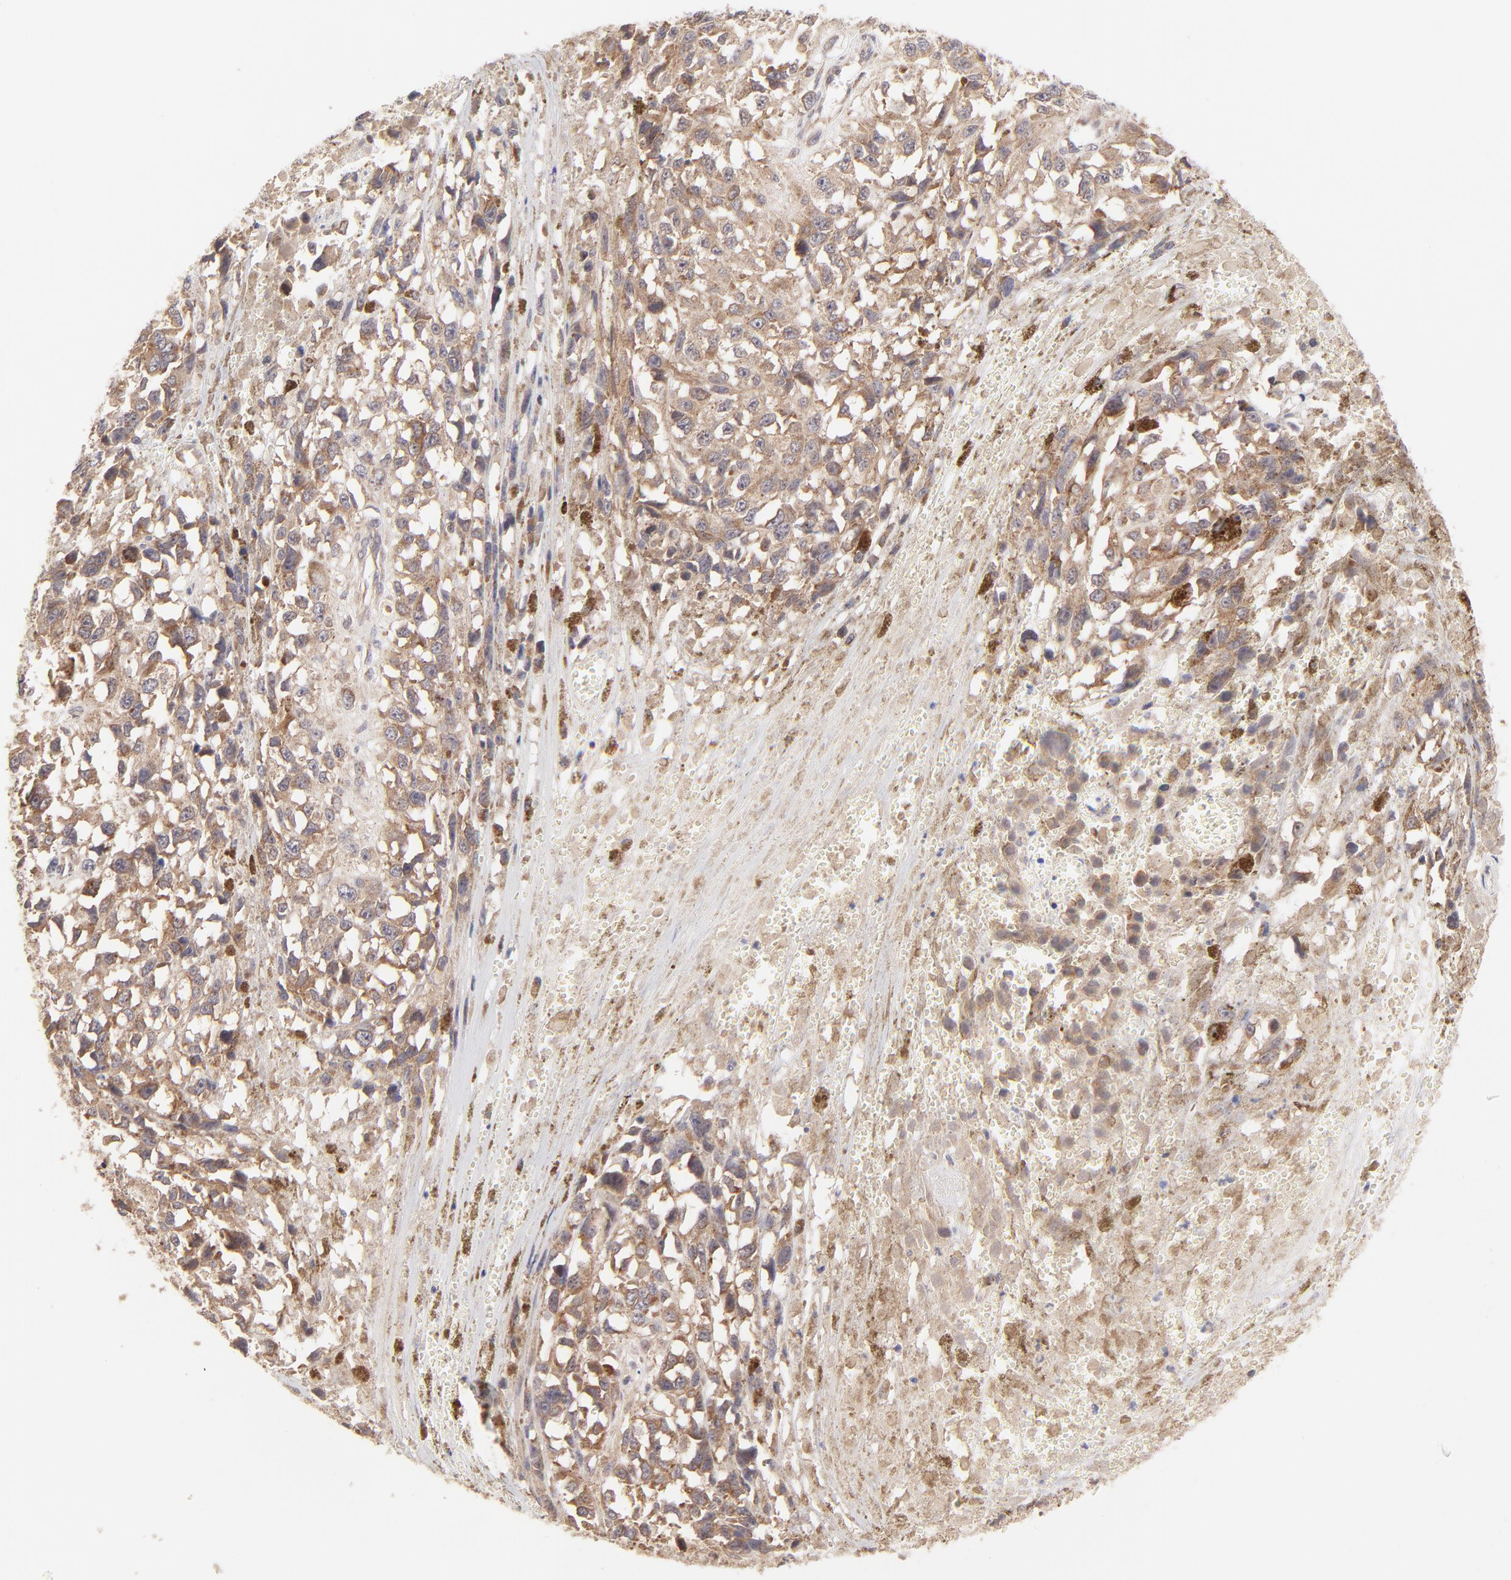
{"staining": {"intensity": "moderate", "quantity": ">75%", "location": "cytoplasmic/membranous"}, "tissue": "melanoma", "cell_type": "Tumor cells", "image_type": "cancer", "snomed": [{"axis": "morphology", "description": "Malignant melanoma, Metastatic site"}, {"axis": "topography", "description": "Lymph node"}], "caption": "Protein staining of melanoma tissue displays moderate cytoplasmic/membranous expression in about >75% of tumor cells.", "gene": "TNRC6B", "patient": {"sex": "male", "age": 59}}